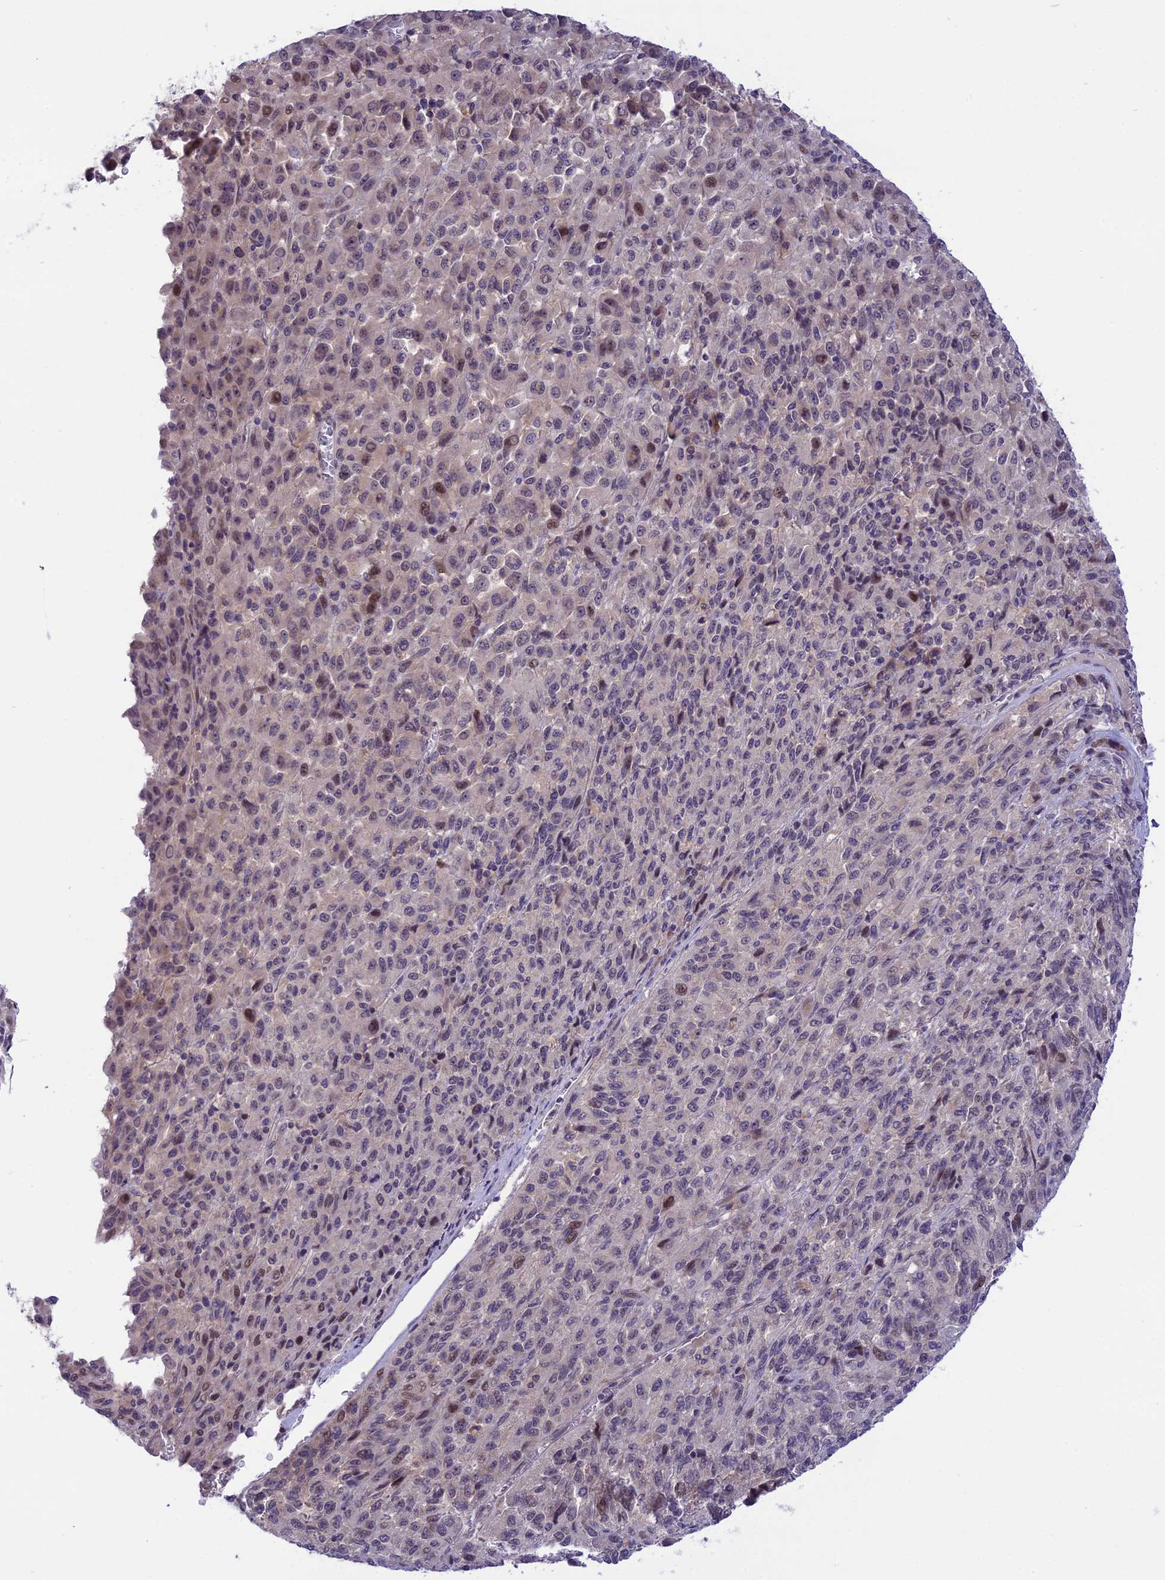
{"staining": {"intensity": "negative", "quantity": "none", "location": "none"}, "tissue": "melanoma", "cell_type": "Tumor cells", "image_type": "cancer", "snomed": [{"axis": "morphology", "description": "Malignant melanoma, Metastatic site"}, {"axis": "topography", "description": "Lung"}], "caption": "Immunohistochemical staining of malignant melanoma (metastatic site) shows no significant expression in tumor cells. (DAB (3,3'-diaminobenzidine) IHC visualized using brightfield microscopy, high magnification).", "gene": "ZNF837", "patient": {"sex": "male", "age": 64}}